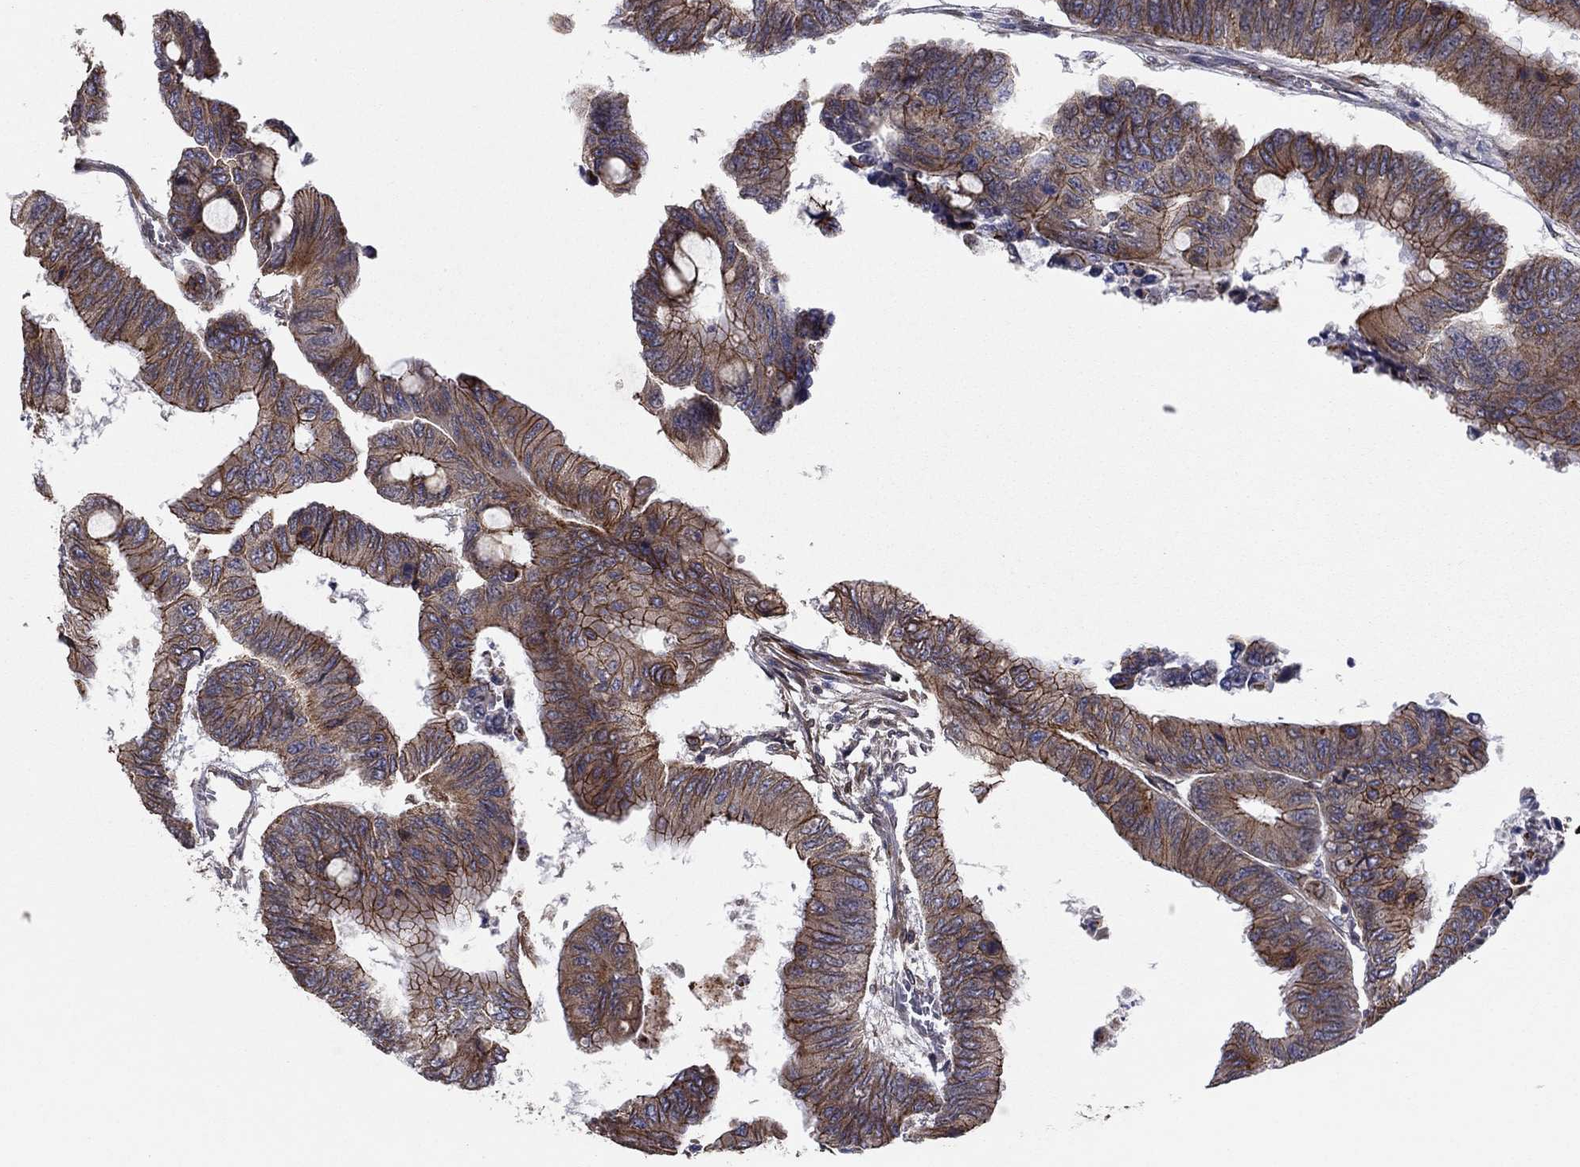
{"staining": {"intensity": "strong", "quantity": ">75%", "location": "cytoplasmic/membranous"}, "tissue": "colorectal cancer", "cell_type": "Tumor cells", "image_type": "cancer", "snomed": [{"axis": "morphology", "description": "Normal tissue, NOS"}, {"axis": "morphology", "description": "Adenocarcinoma, NOS"}, {"axis": "topography", "description": "Rectum"}, {"axis": "topography", "description": "Peripheral nerve tissue"}], "caption": "DAB (3,3'-diaminobenzidine) immunohistochemical staining of colorectal cancer (adenocarcinoma) displays strong cytoplasmic/membranous protein expression in approximately >75% of tumor cells. (IHC, brightfield microscopy, high magnification).", "gene": "YIF1A", "patient": {"sex": "male", "age": 92}}